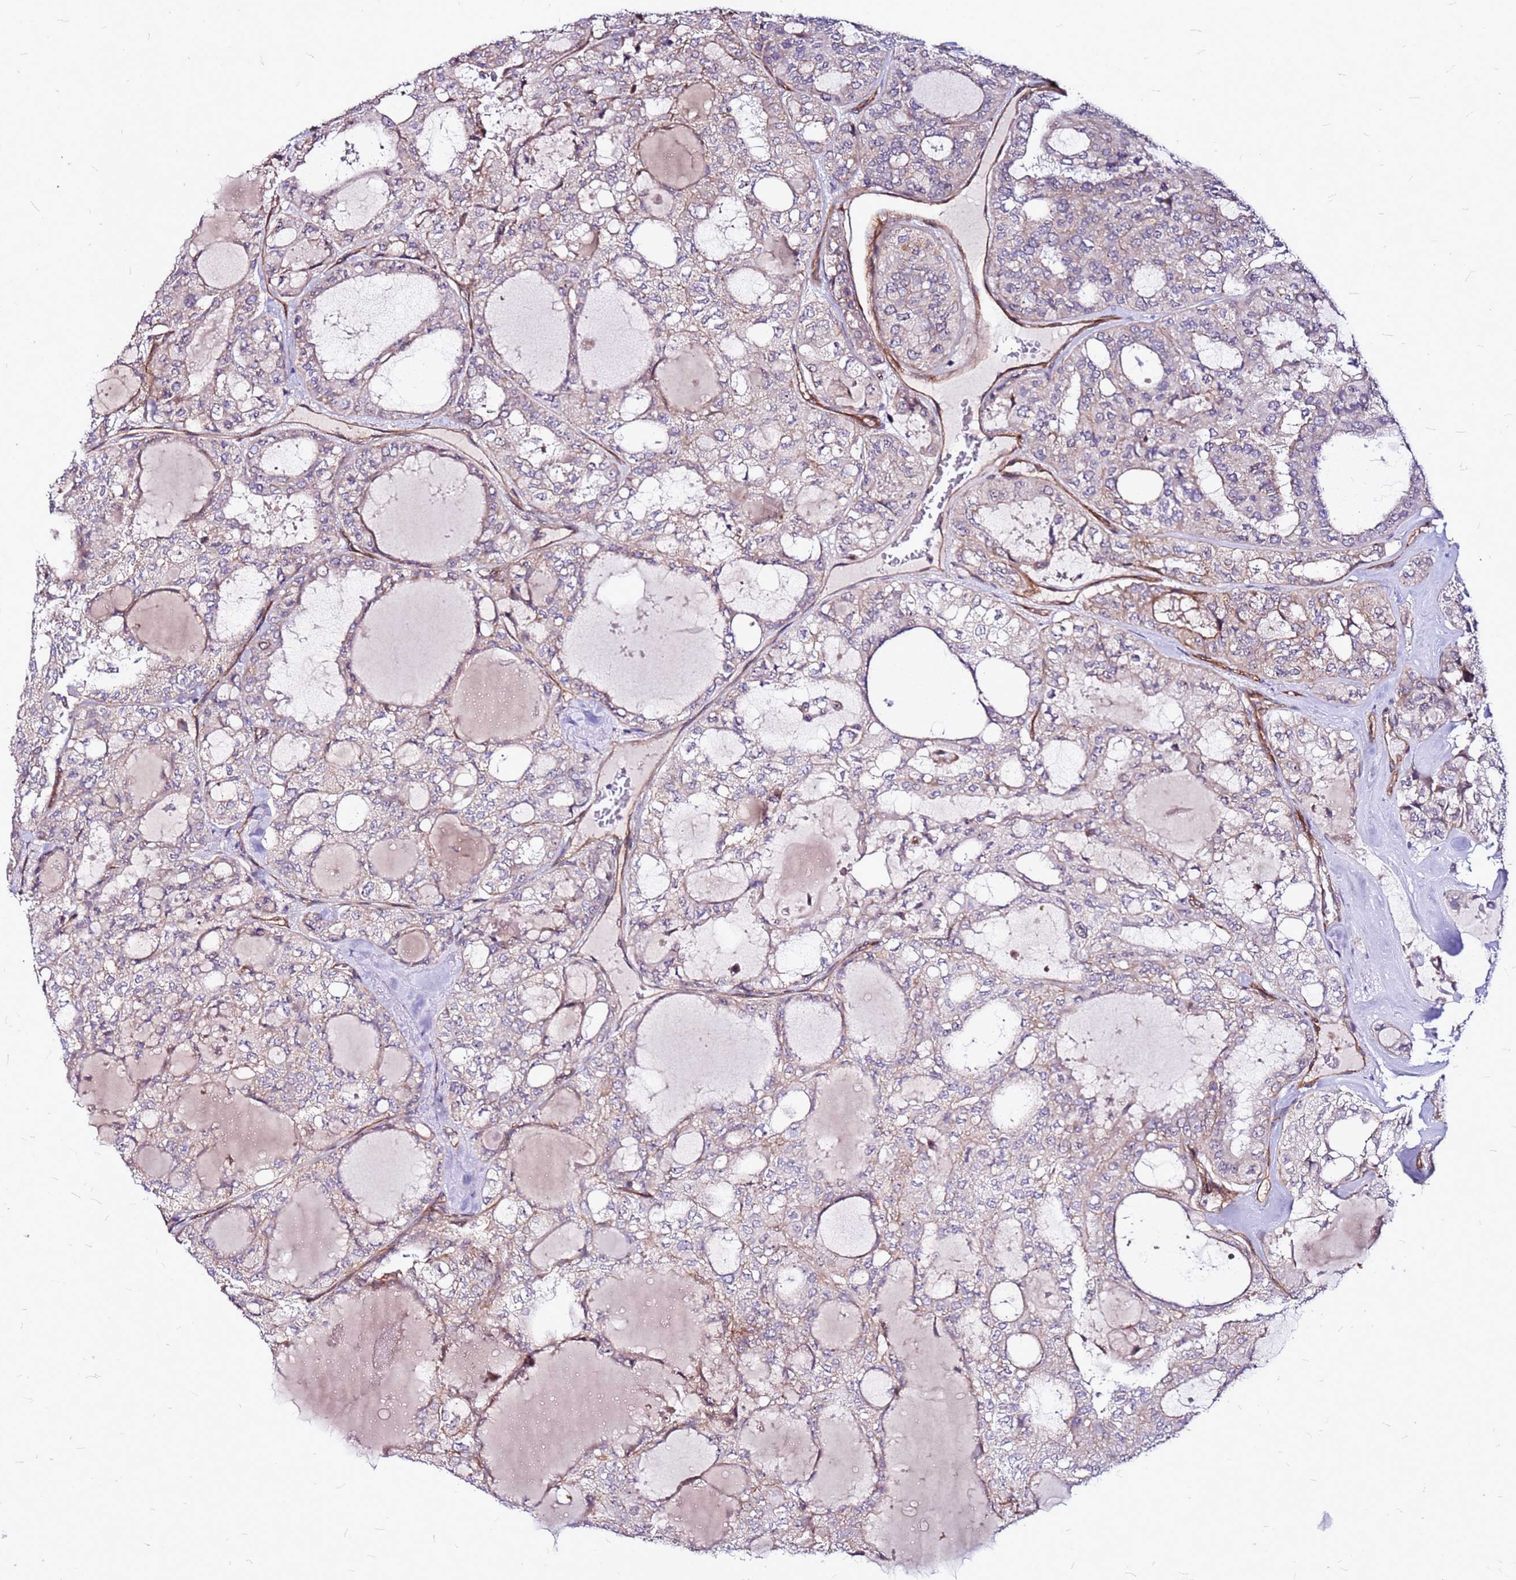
{"staining": {"intensity": "weak", "quantity": "25%-75%", "location": "cytoplasmic/membranous"}, "tissue": "thyroid cancer", "cell_type": "Tumor cells", "image_type": "cancer", "snomed": [{"axis": "morphology", "description": "Follicular adenoma carcinoma, NOS"}, {"axis": "topography", "description": "Thyroid gland"}], "caption": "The histopathology image displays a brown stain indicating the presence of a protein in the cytoplasmic/membranous of tumor cells in thyroid cancer.", "gene": "TOPAZ1", "patient": {"sex": "male", "age": 75}}